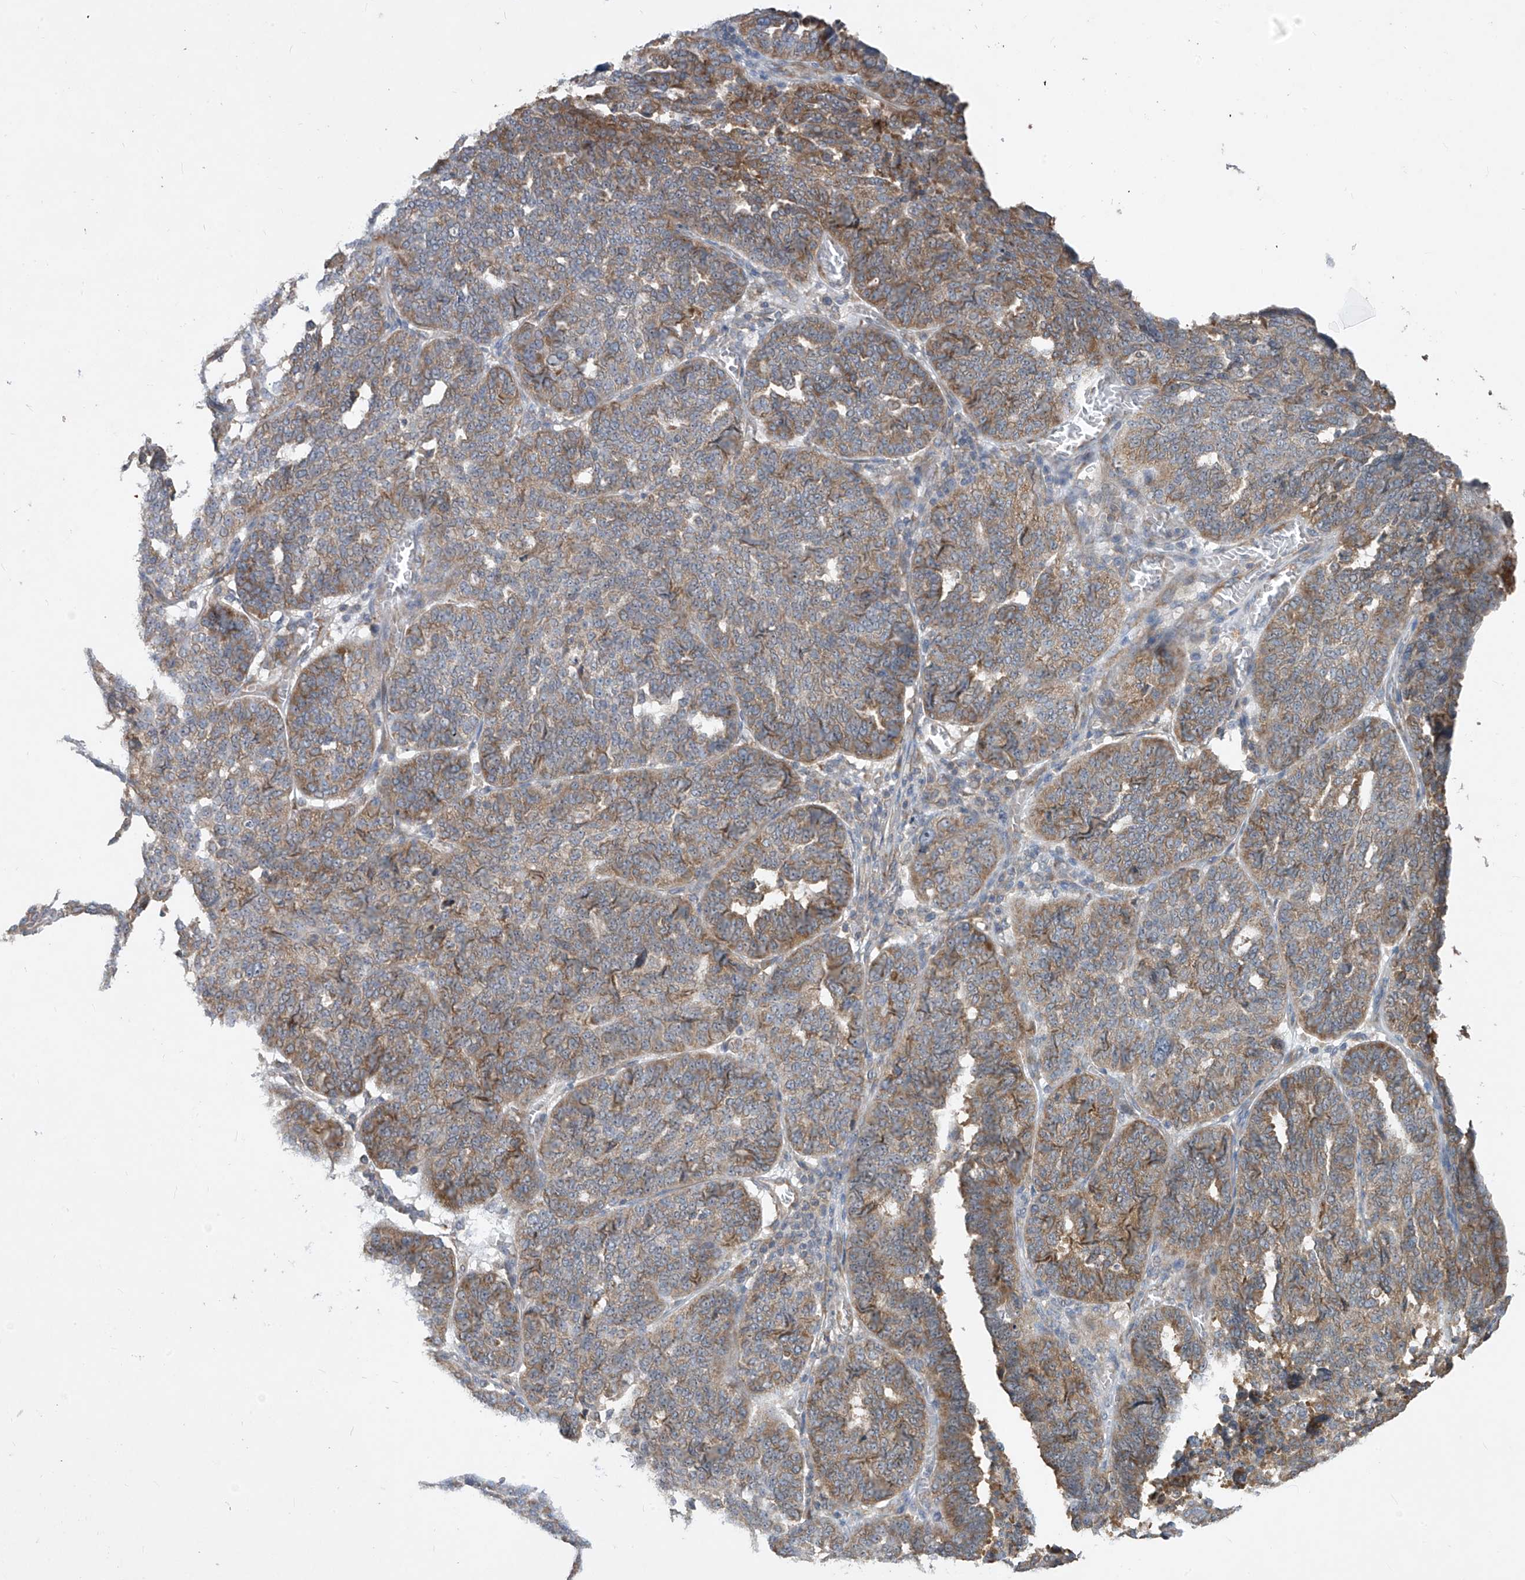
{"staining": {"intensity": "moderate", "quantity": "25%-75%", "location": "cytoplasmic/membranous"}, "tissue": "ovarian cancer", "cell_type": "Tumor cells", "image_type": "cancer", "snomed": [{"axis": "morphology", "description": "Cystadenocarcinoma, serous, NOS"}, {"axis": "topography", "description": "Ovary"}], "caption": "Protein expression analysis of ovarian serous cystadenocarcinoma shows moderate cytoplasmic/membranous expression in about 25%-75% of tumor cells.", "gene": "RPL34", "patient": {"sex": "female", "age": 59}}